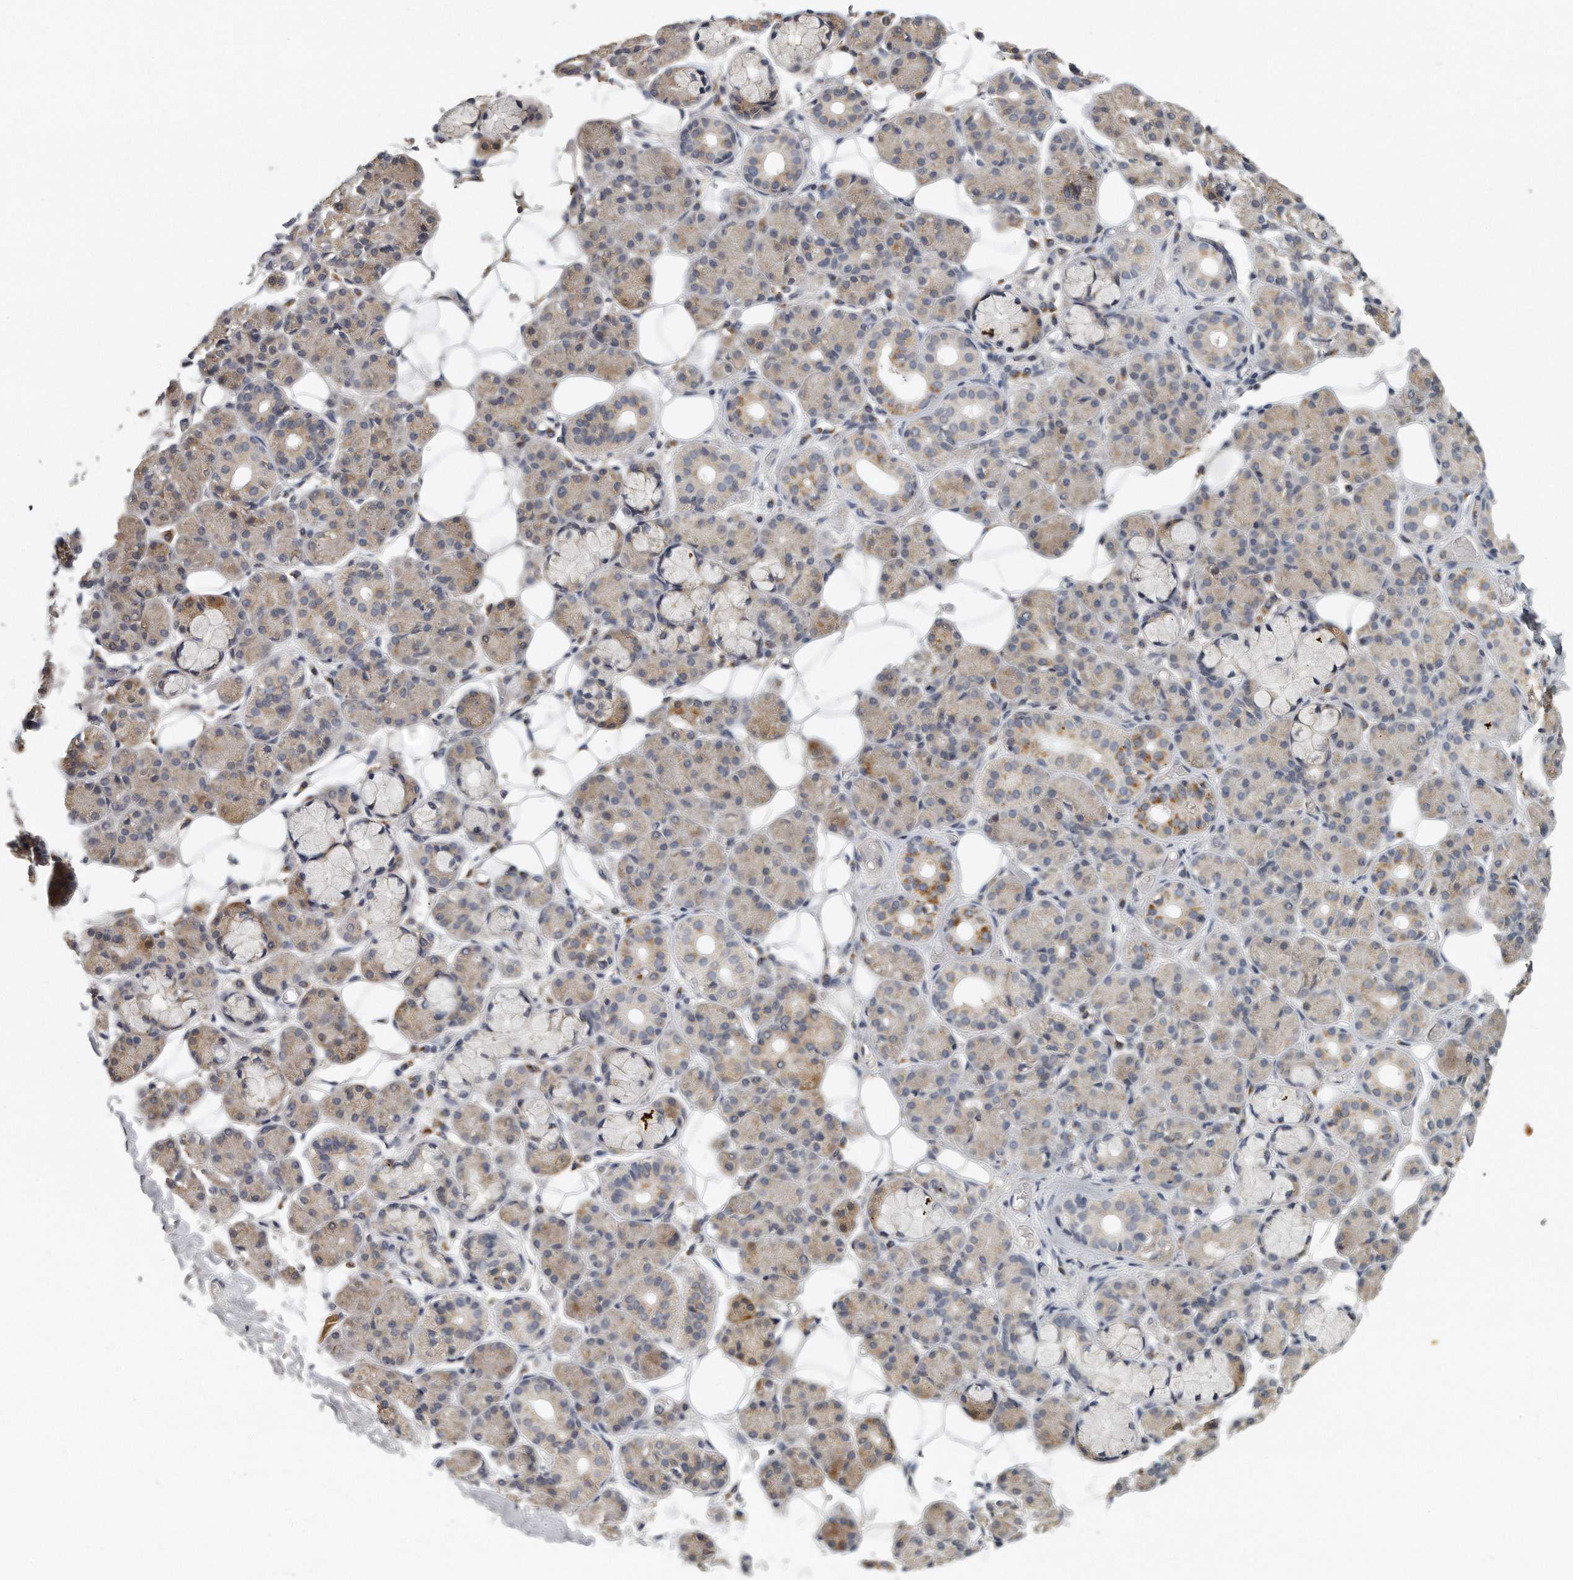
{"staining": {"intensity": "moderate", "quantity": "<25%", "location": "cytoplasmic/membranous"}, "tissue": "salivary gland", "cell_type": "Glandular cells", "image_type": "normal", "snomed": [{"axis": "morphology", "description": "Normal tissue, NOS"}, {"axis": "topography", "description": "Salivary gland"}], "caption": "Protein expression analysis of unremarkable human salivary gland reveals moderate cytoplasmic/membranous staining in approximately <25% of glandular cells.", "gene": "TRAPPC14", "patient": {"sex": "male", "age": 63}}